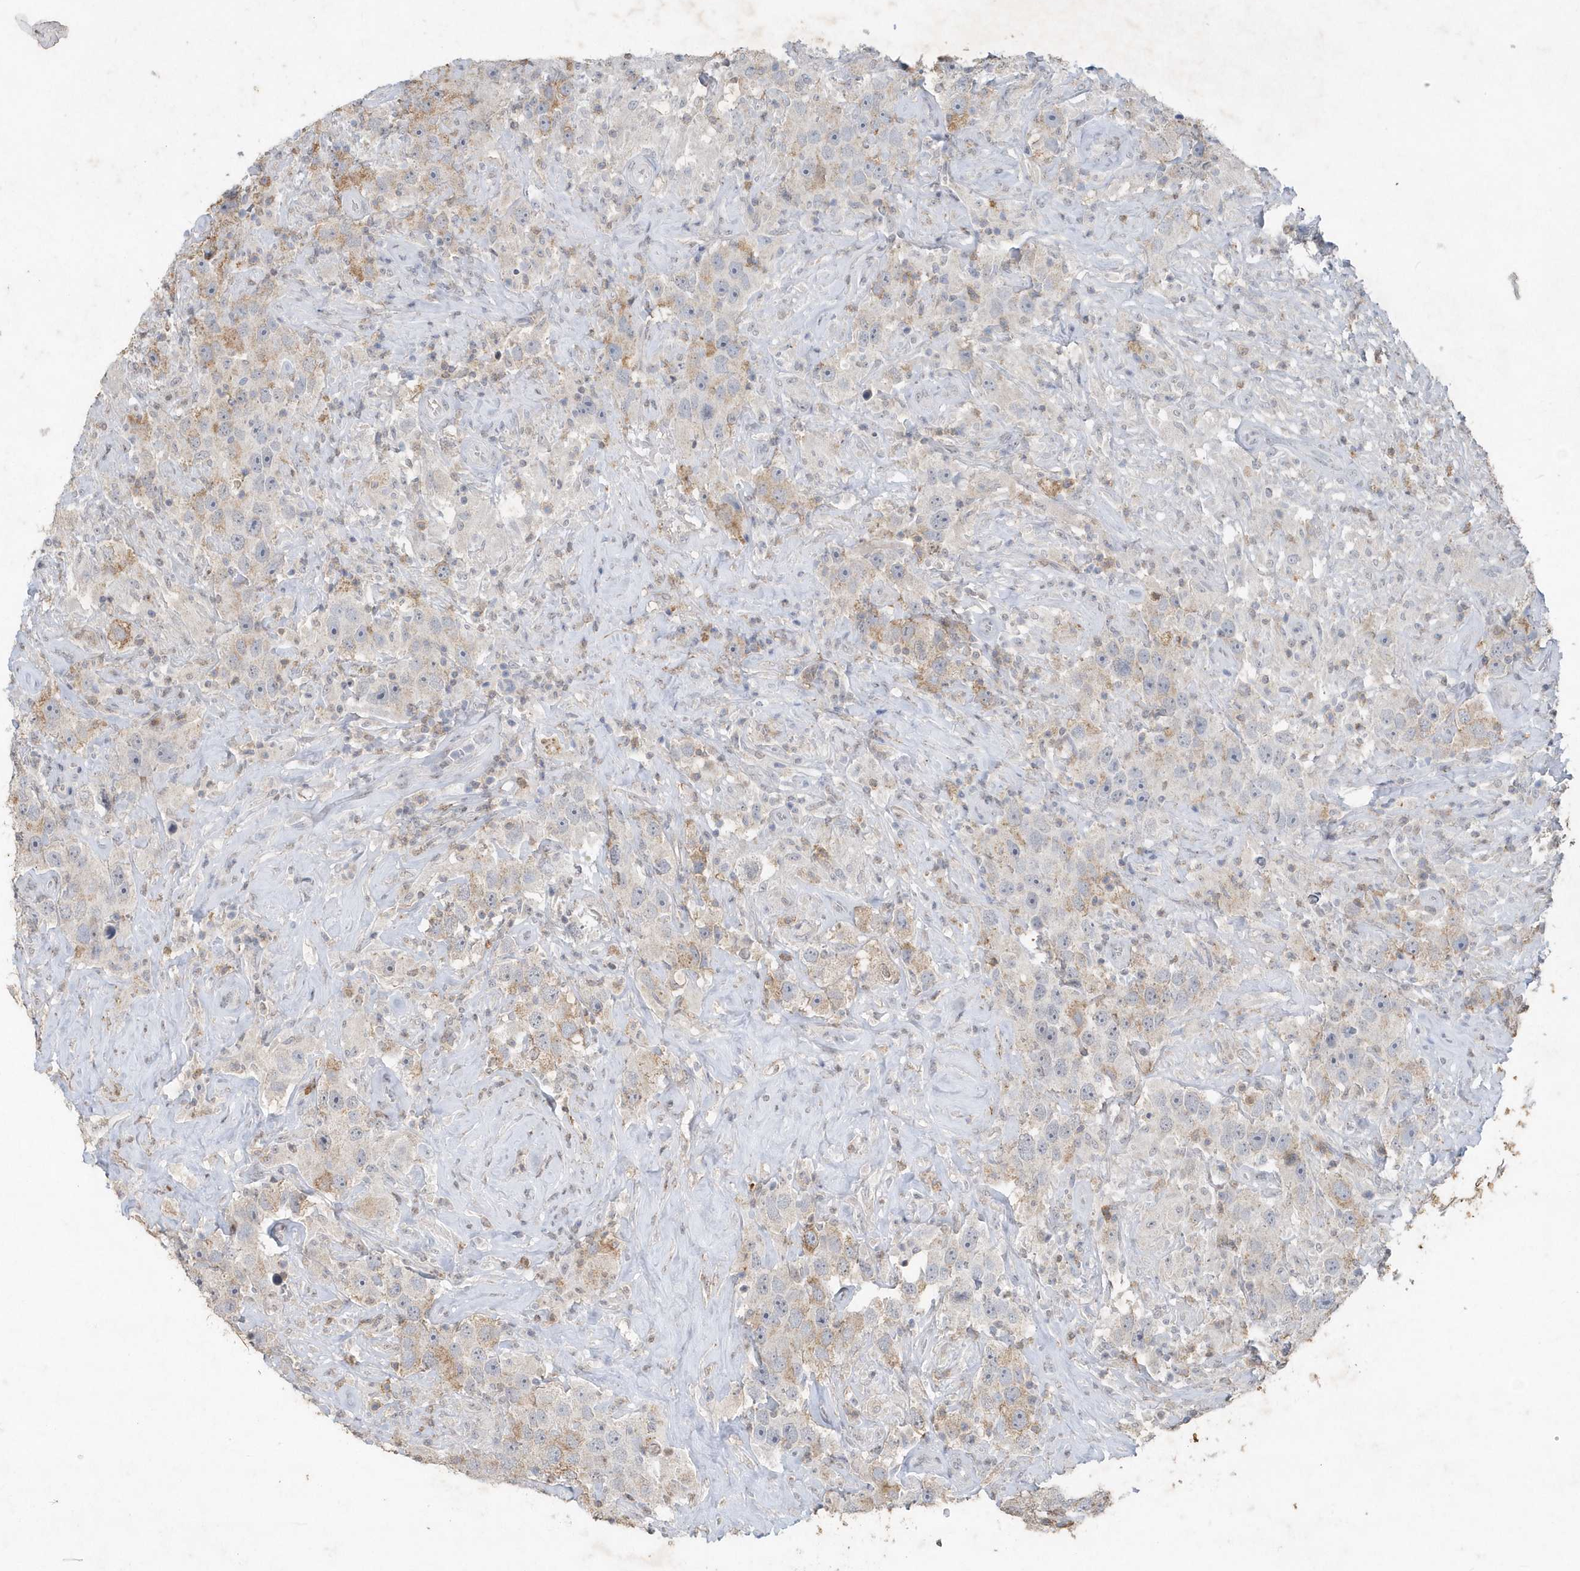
{"staining": {"intensity": "moderate", "quantity": "<25%", "location": "cytoplasmic/membranous"}, "tissue": "testis cancer", "cell_type": "Tumor cells", "image_type": "cancer", "snomed": [{"axis": "morphology", "description": "Seminoma, NOS"}, {"axis": "topography", "description": "Testis"}], "caption": "Tumor cells exhibit low levels of moderate cytoplasmic/membranous positivity in about <25% of cells in testis seminoma. Using DAB (brown) and hematoxylin (blue) stains, captured at high magnification using brightfield microscopy.", "gene": "PDCD1", "patient": {"sex": "male", "age": 49}}